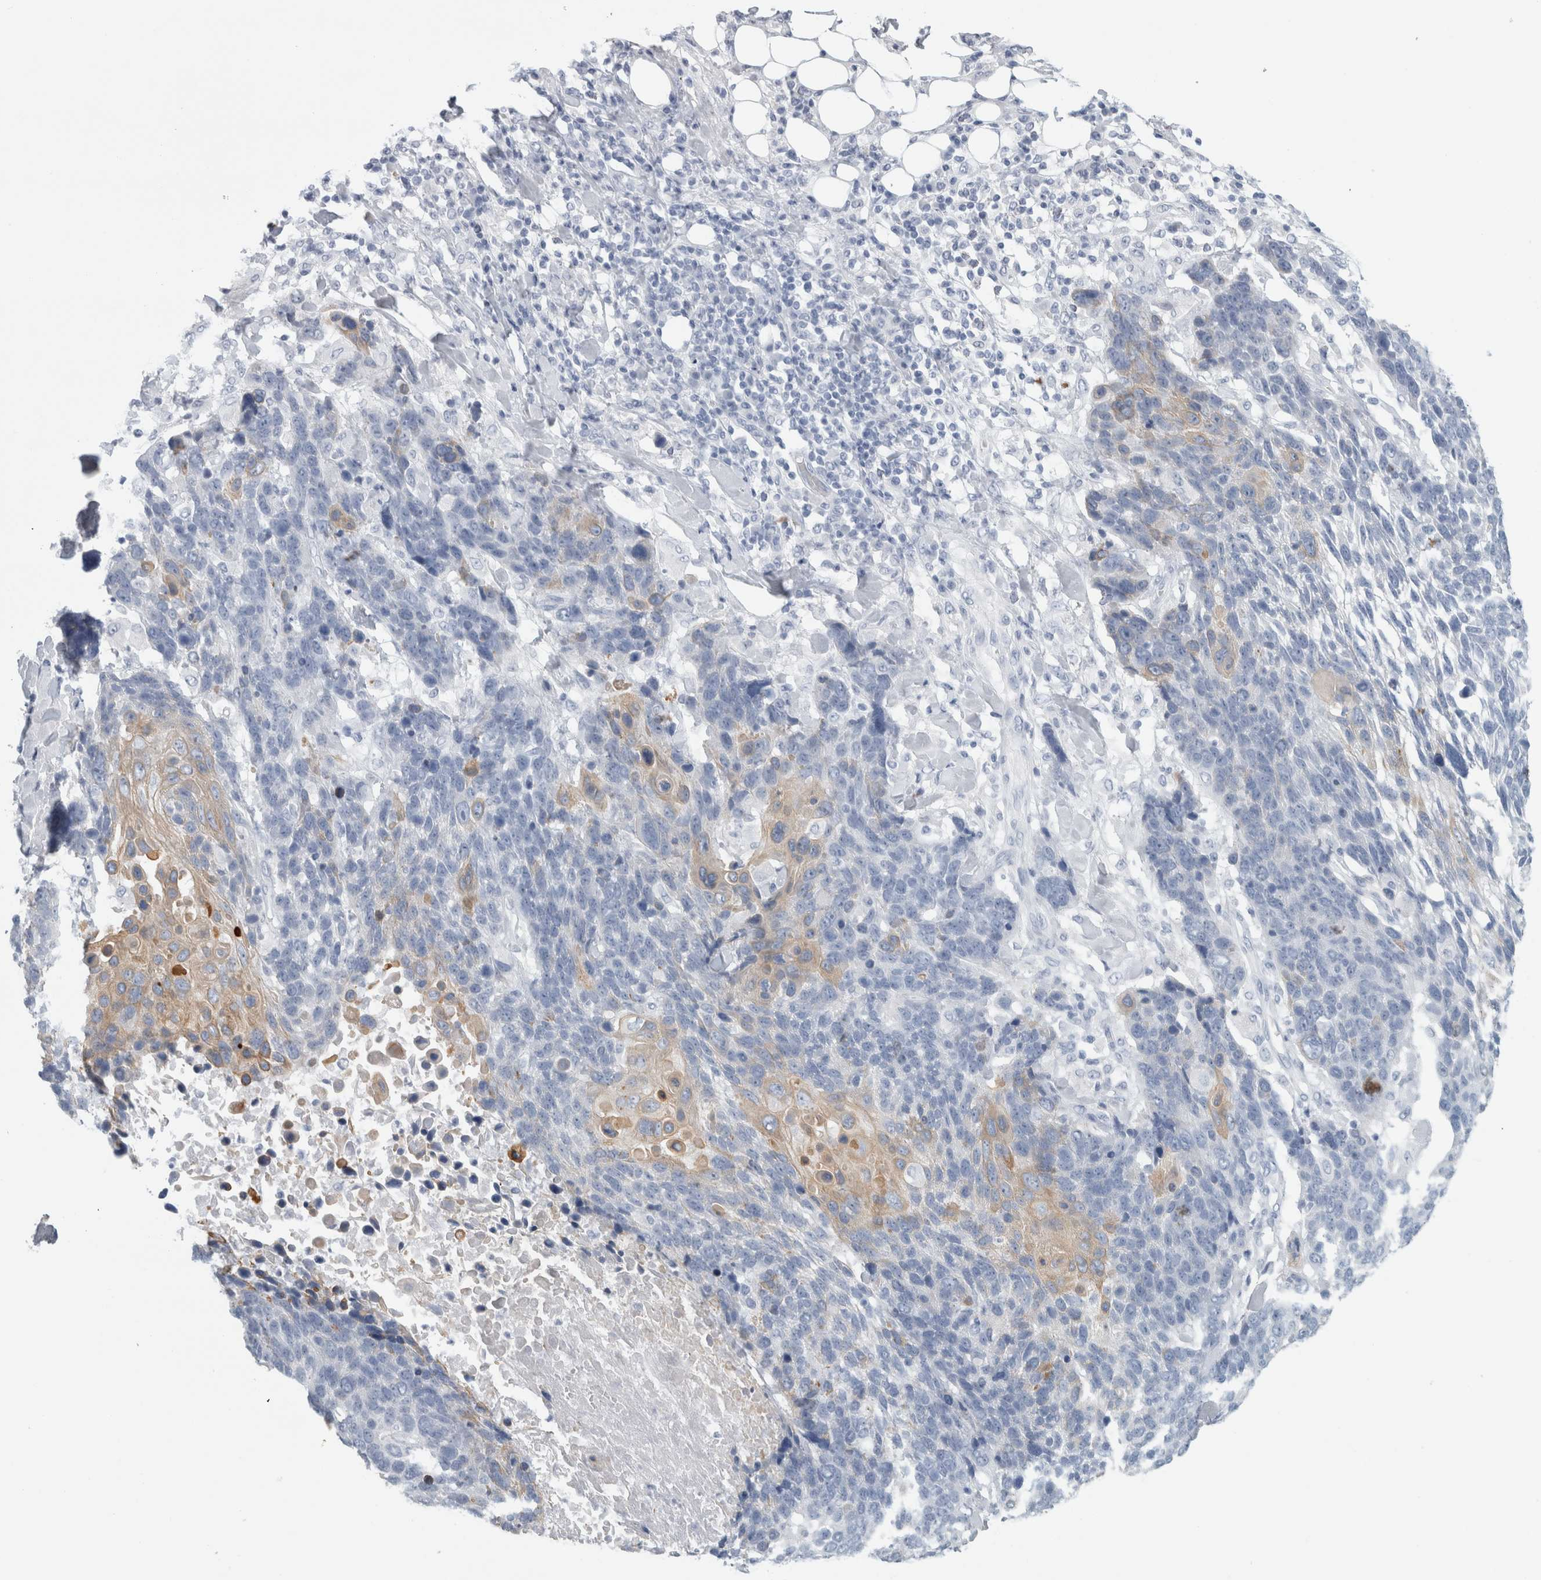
{"staining": {"intensity": "weak", "quantity": "<25%", "location": "cytoplasmic/membranous"}, "tissue": "lung cancer", "cell_type": "Tumor cells", "image_type": "cancer", "snomed": [{"axis": "morphology", "description": "Squamous cell carcinoma, NOS"}, {"axis": "topography", "description": "Lung"}], "caption": "The histopathology image reveals no significant expression in tumor cells of lung squamous cell carcinoma.", "gene": "RPH3AL", "patient": {"sex": "male", "age": 66}}